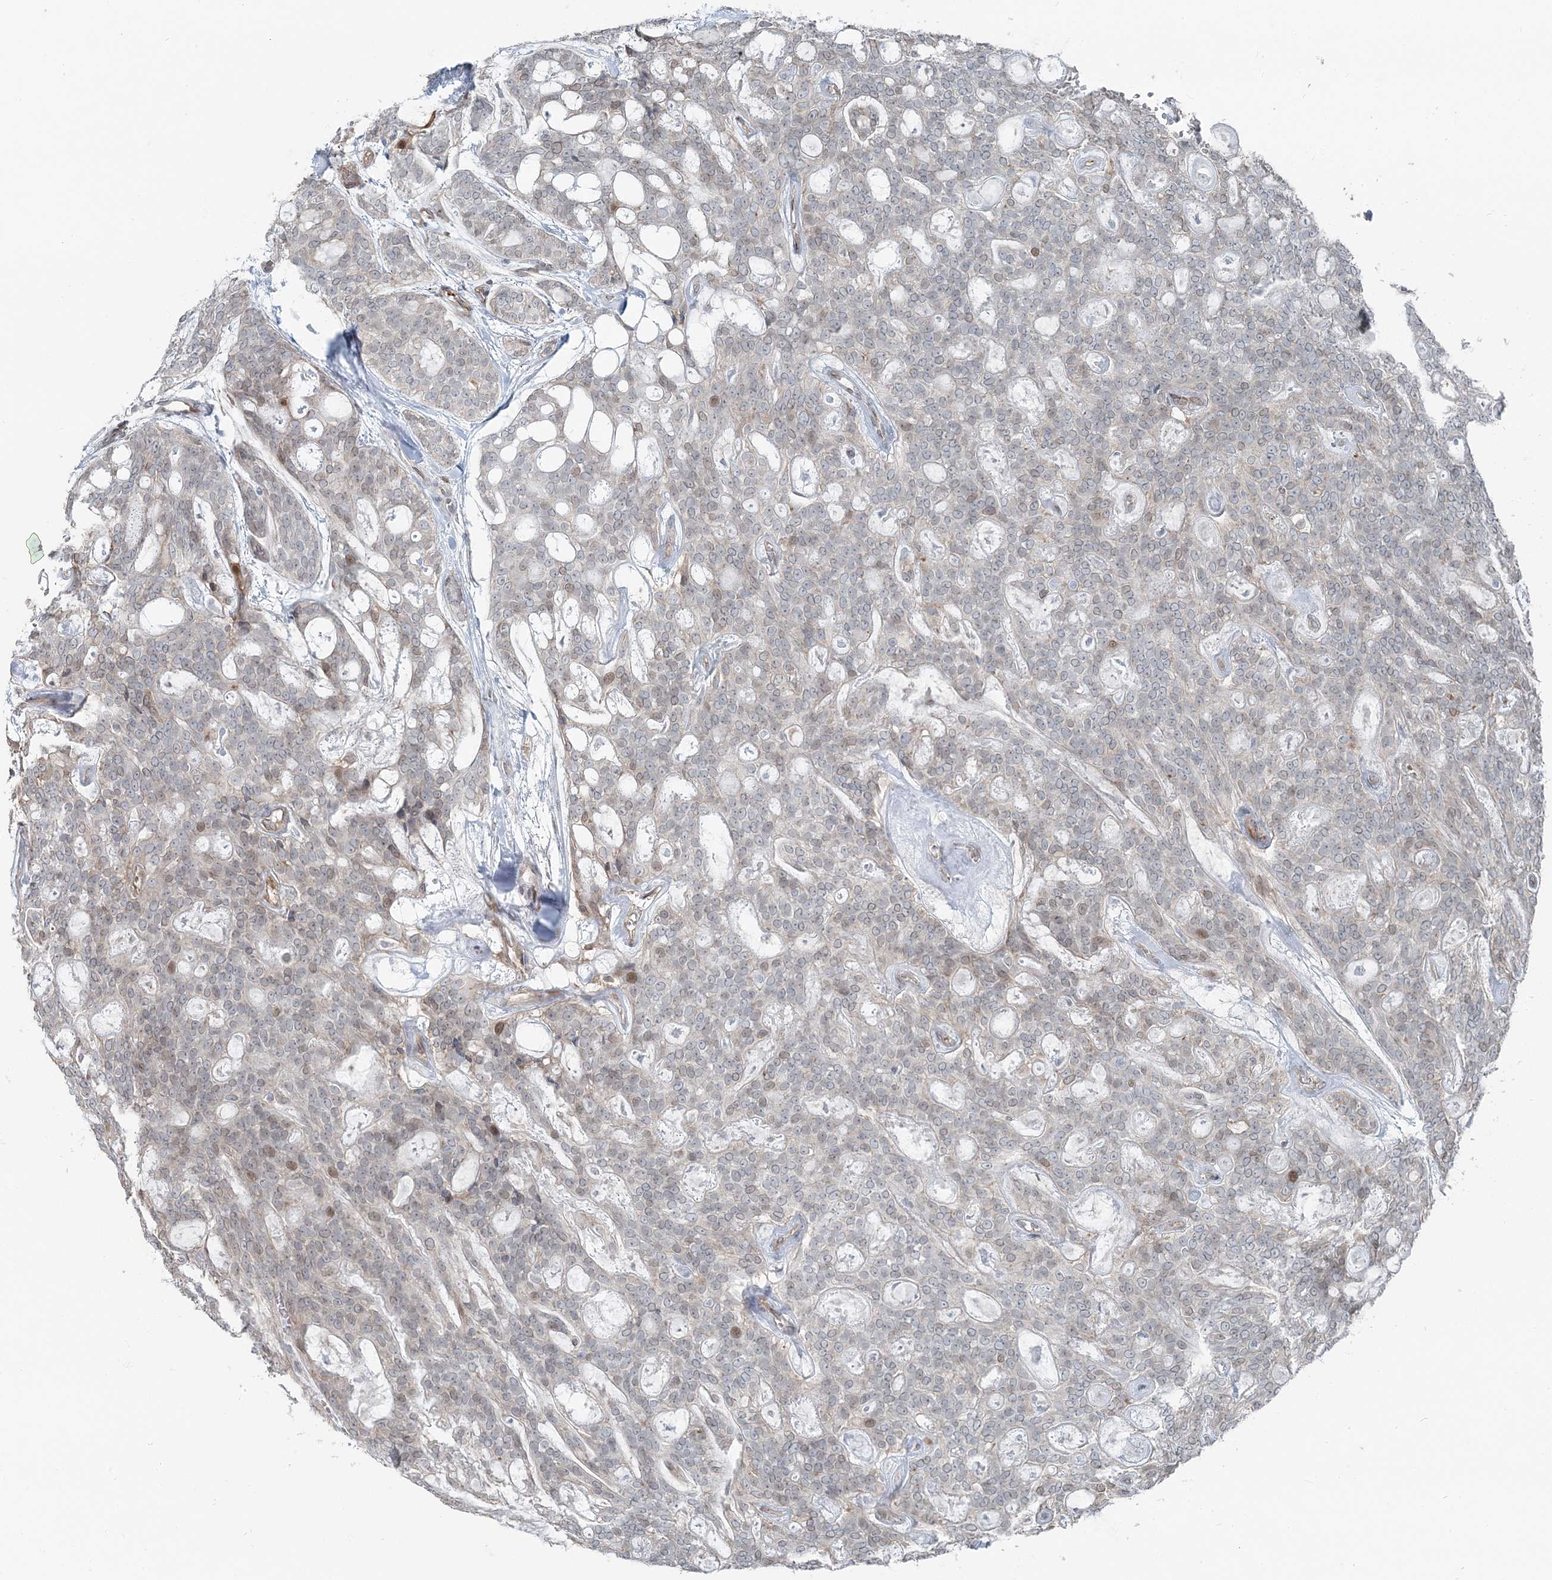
{"staining": {"intensity": "weak", "quantity": "<25%", "location": "cytoplasmic/membranous,nuclear"}, "tissue": "head and neck cancer", "cell_type": "Tumor cells", "image_type": "cancer", "snomed": [{"axis": "morphology", "description": "Adenocarcinoma, NOS"}, {"axis": "topography", "description": "Head-Neck"}], "caption": "This is an immunohistochemistry photomicrograph of human head and neck cancer (adenocarcinoma). There is no staining in tumor cells.", "gene": "FBXL17", "patient": {"sex": "male", "age": 66}}